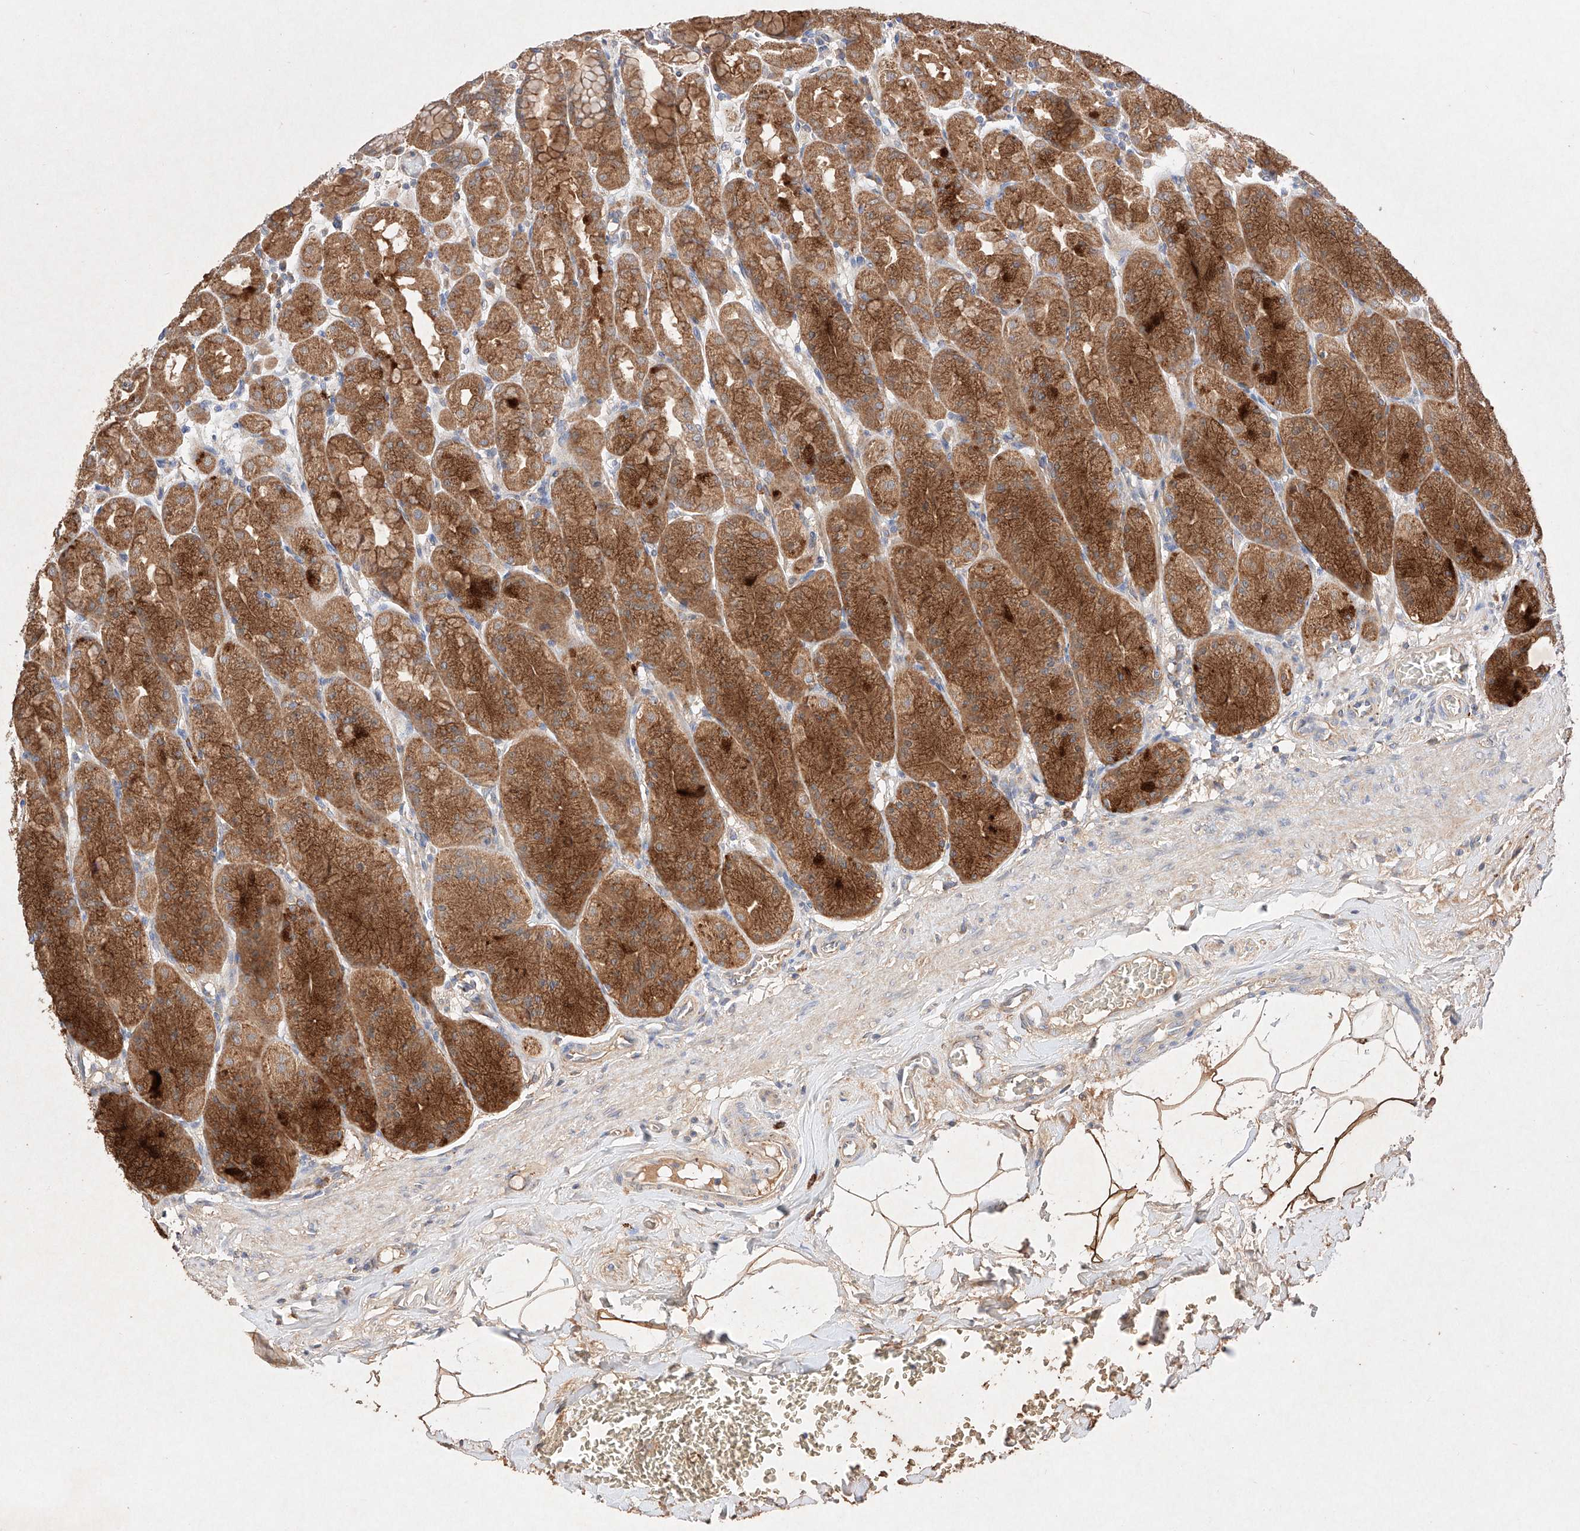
{"staining": {"intensity": "strong", "quantity": ">75%", "location": "cytoplasmic/membranous"}, "tissue": "stomach", "cell_type": "Glandular cells", "image_type": "normal", "snomed": [{"axis": "morphology", "description": "Normal tissue, NOS"}, {"axis": "topography", "description": "Stomach"}], "caption": "High-power microscopy captured an immunohistochemistry (IHC) photomicrograph of benign stomach, revealing strong cytoplasmic/membranous positivity in approximately >75% of glandular cells. (DAB (3,3'-diaminobenzidine) IHC, brown staining for protein, blue staining for nuclei).", "gene": "C6orf62", "patient": {"sex": "male", "age": 42}}